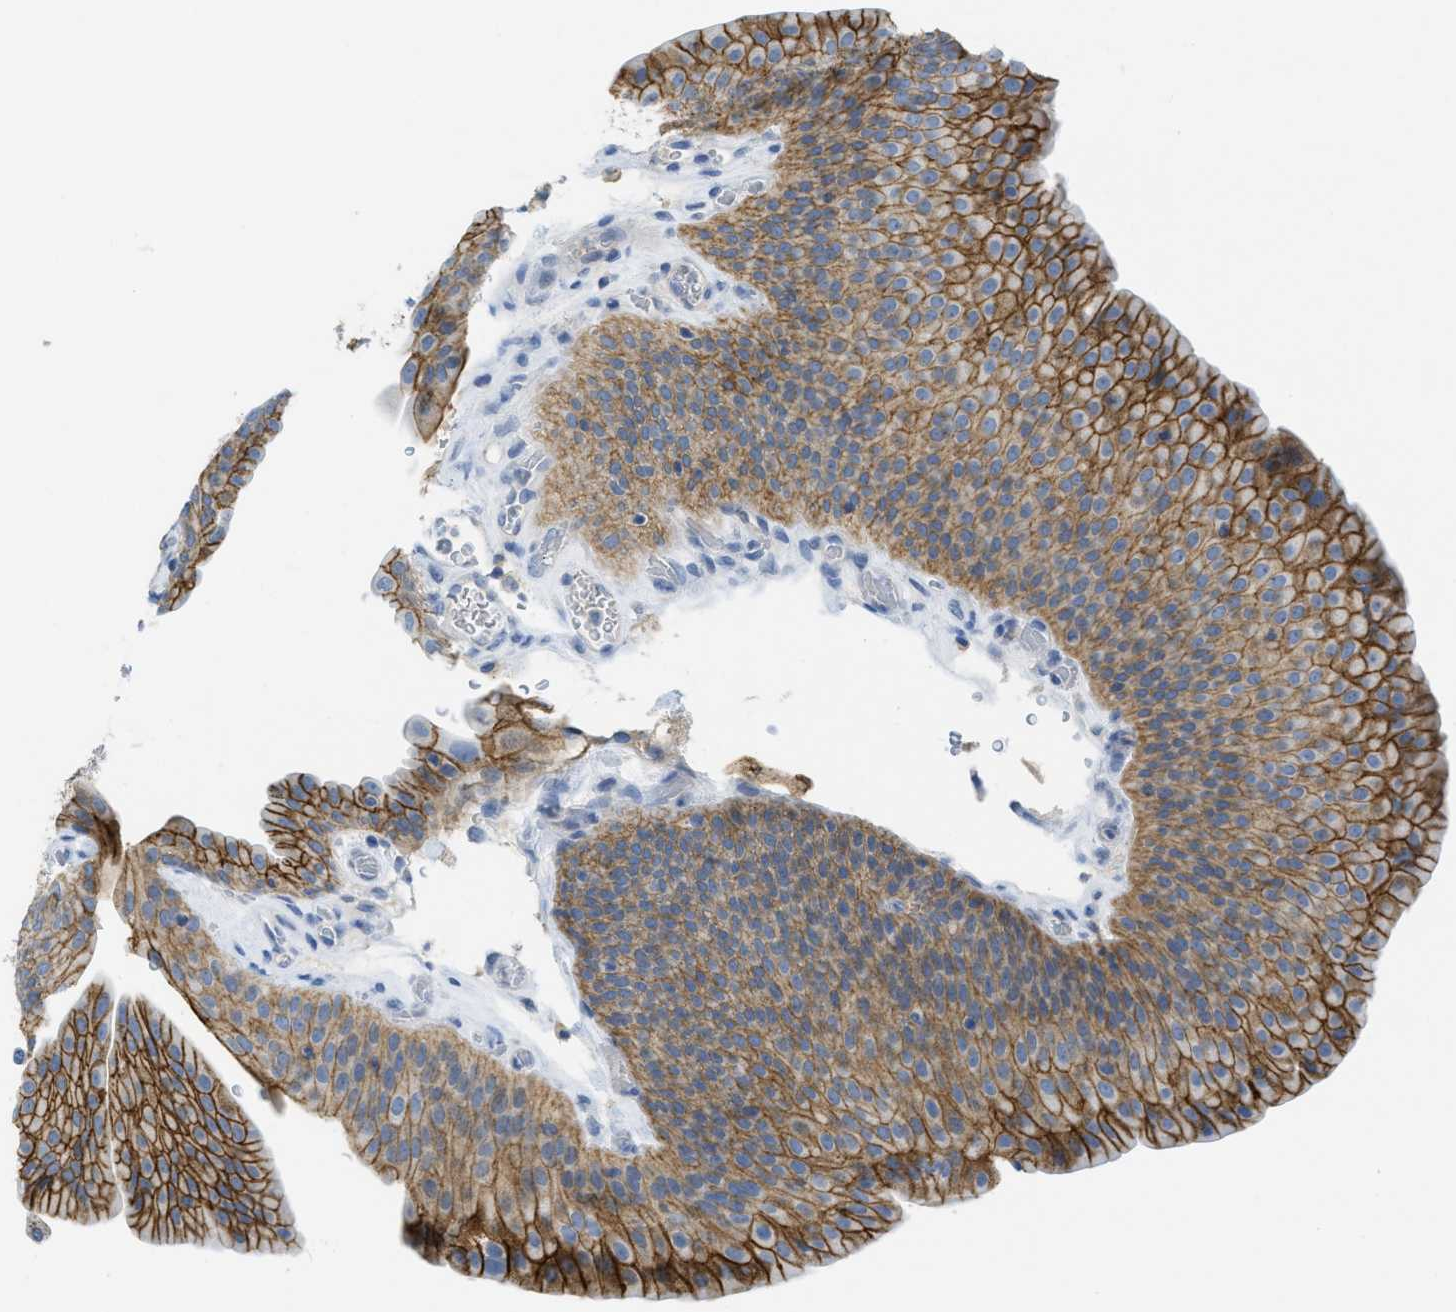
{"staining": {"intensity": "moderate", "quantity": ">75%", "location": "cytoplasmic/membranous"}, "tissue": "urothelial cancer", "cell_type": "Tumor cells", "image_type": "cancer", "snomed": [{"axis": "morphology", "description": "Urothelial carcinoma, Low grade"}, {"axis": "morphology", "description": "Urothelial carcinoma, High grade"}, {"axis": "topography", "description": "Urinary bladder"}], "caption": "Brown immunohistochemical staining in high-grade urothelial carcinoma shows moderate cytoplasmic/membranous expression in about >75% of tumor cells.", "gene": "CNNM4", "patient": {"sex": "male", "age": 35}}